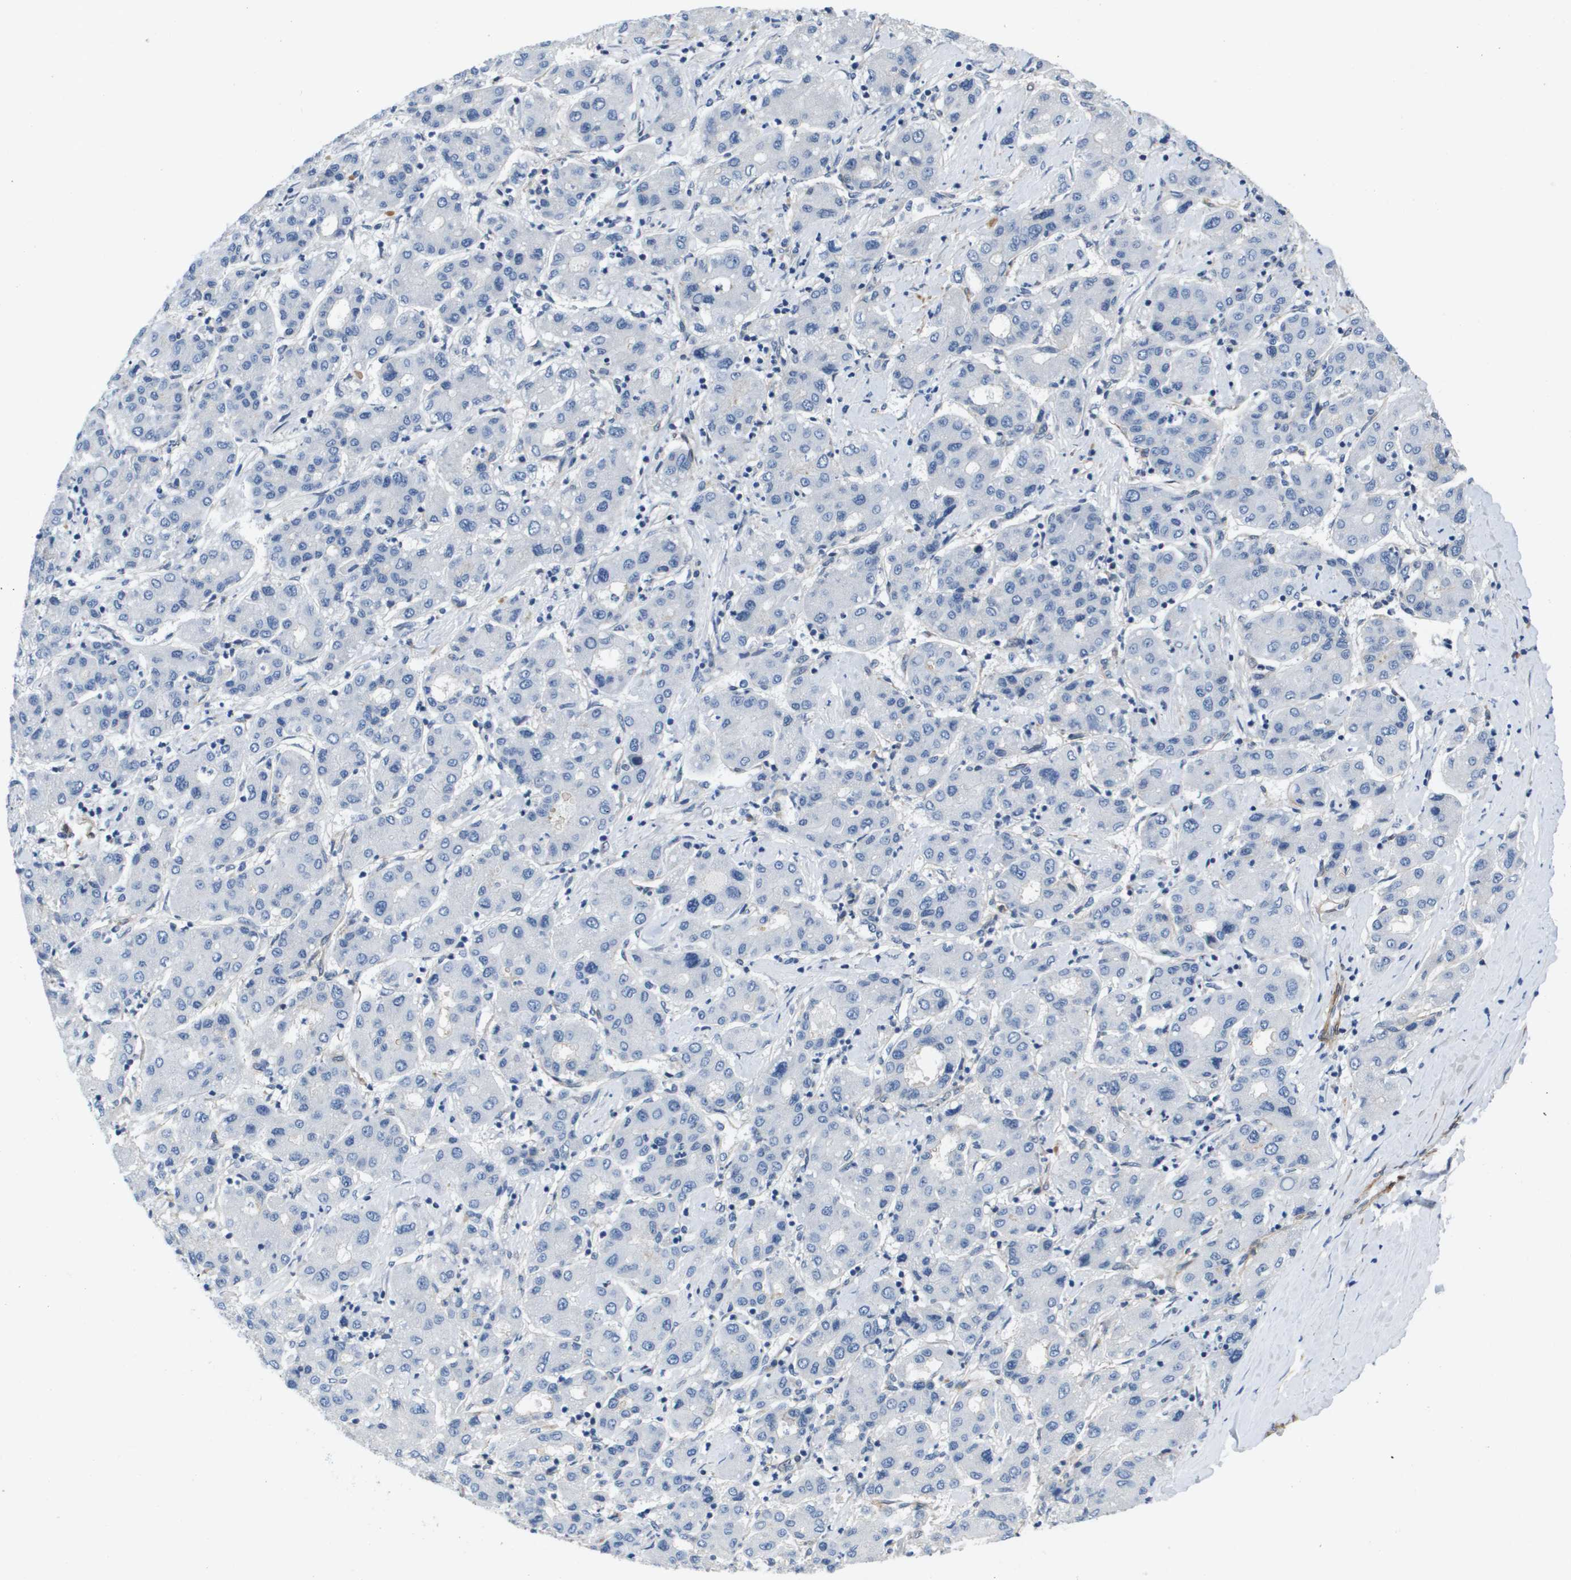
{"staining": {"intensity": "negative", "quantity": "none", "location": "none"}, "tissue": "liver cancer", "cell_type": "Tumor cells", "image_type": "cancer", "snomed": [{"axis": "morphology", "description": "Carcinoma, Hepatocellular, NOS"}, {"axis": "topography", "description": "Liver"}], "caption": "An immunohistochemistry photomicrograph of liver hepatocellular carcinoma is shown. There is no staining in tumor cells of liver hepatocellular carcinoma. (IHC, brightfield microscopy, high magnification).", "gene": "LPP", "patient": {"sex": "male", "age": 65}}